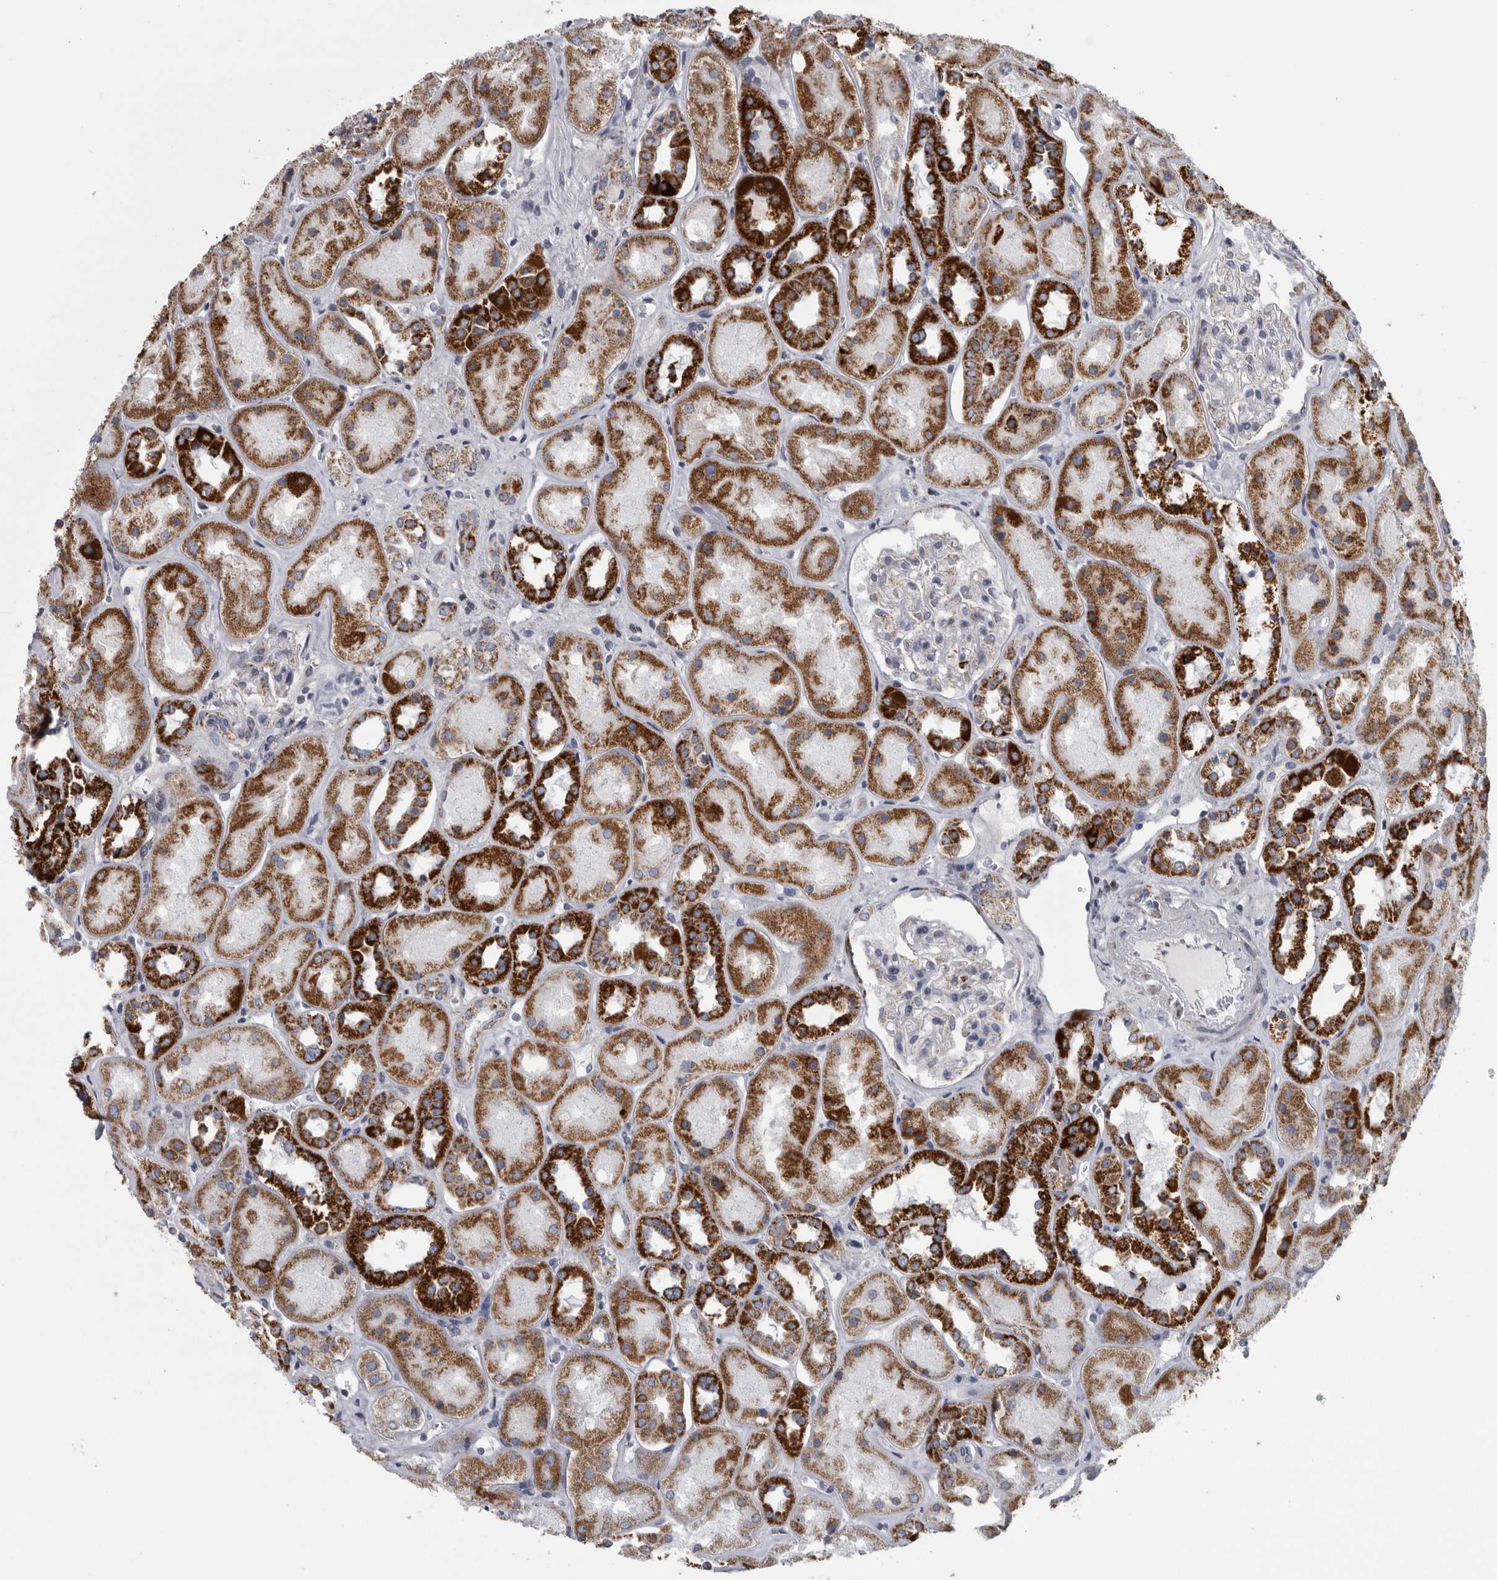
{"staining": {"intensity": "weak", "quantity": "<25%", "location": "cytoplasmic/membranous"}, "tissue": "kidney", "cell_type": "Cells in glomeruli", "image_type": "normal", "snomed": [{"axis": "morphology", "description": "Normal tissue, NOS"}, {"axis": "topography", "description": "Kidney"}], "caption": "Normal kidney was stained to show a protein in brown. There is no significant staining in cells in glomeruli. The staining was performed using DAB (3,3'-diaminobenzidine) to visualize the protein expression in brown, while the nuclei were stained in blue with hematoxylin (Magnification: 20x).", "gene": "DBT", "patient": {"sex": "male", "age": 70}}